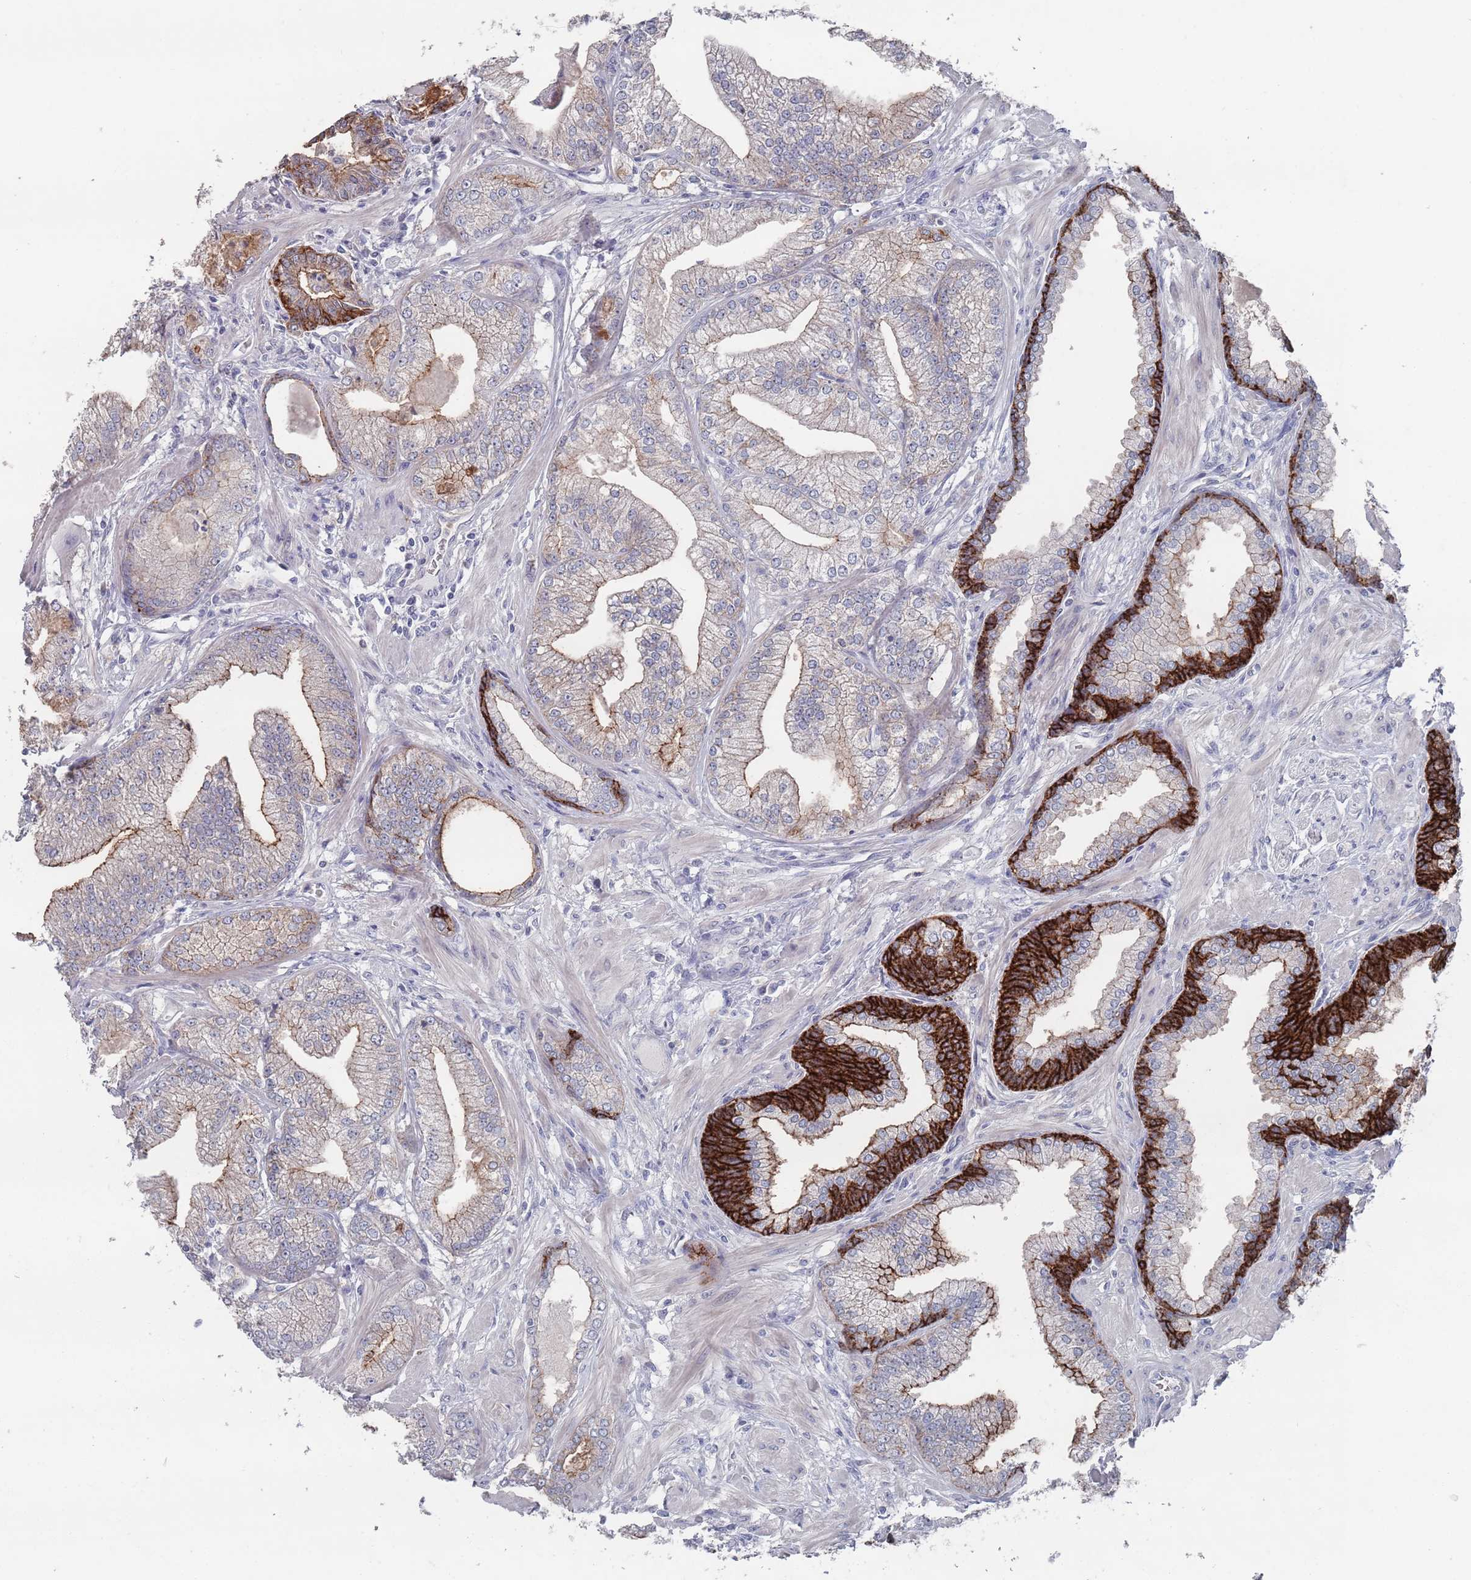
{"staining": {"intensity": "moderate", "quantity": "25%-75%", "location": "cytoplasmic/membranous"}, "tissue": "prostate cancer", "cell_type": "Tumor cells", "image_type": "cancer", "snomed": [{"axis": "morphology", "description": "Adenocarcinoma, Low grade"}, {"axis": "topography", "description": "Prostate"}], "caption": "Prostate cancer stained with immunohistochemistry exhibits moderate cytoplasmic/membranous staining in approximately 25%-75% of tumor cells.", "gene": "PROM2", "patient": {"sex": "male", "age": 55}}